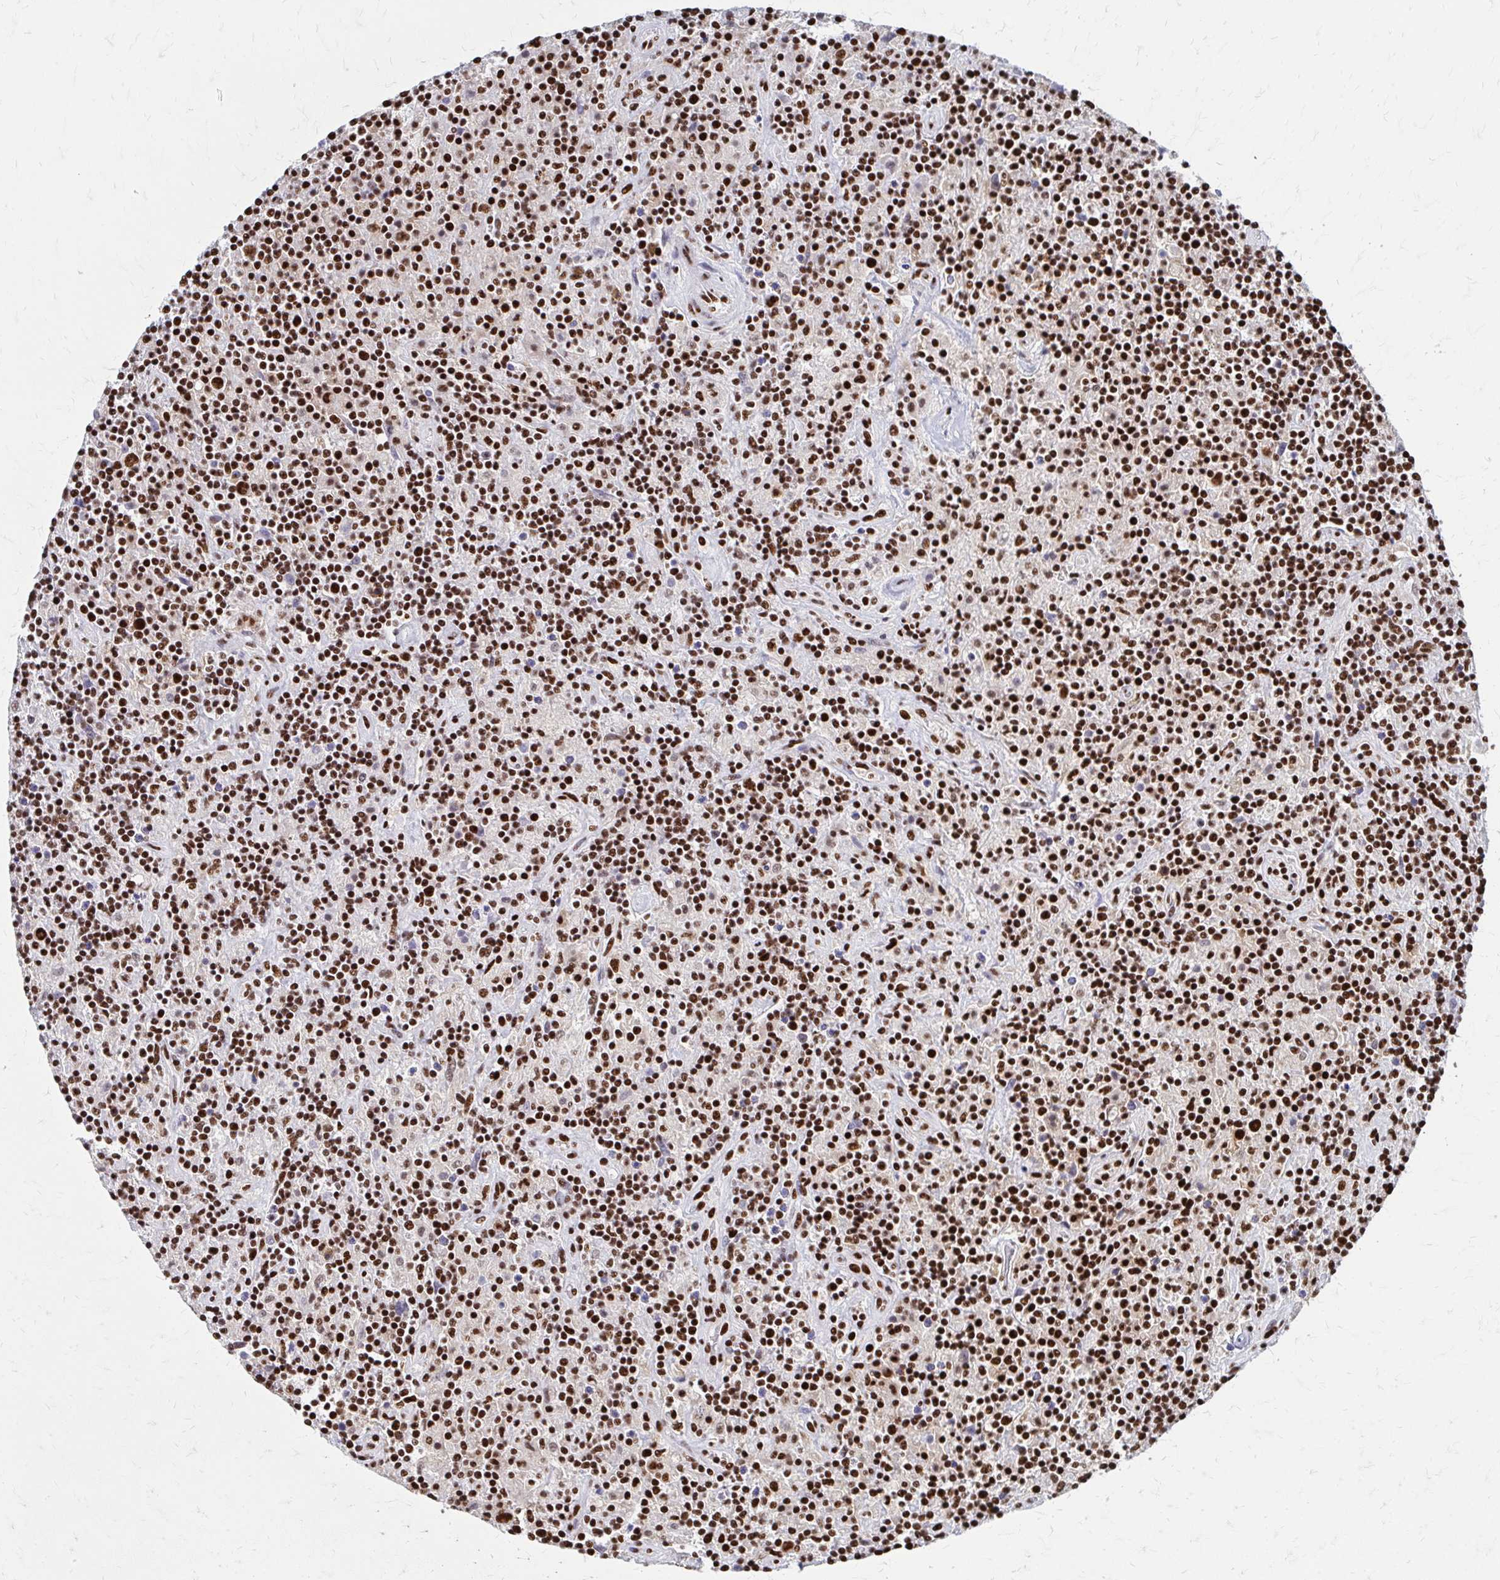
{"staining": {"intensity": "strong", "quantity": ">75%", "location": "nuclear"}, "tissue": "lymphoma", "cell_type": "Tumor cells", "image_type": "cancer", "snomed": [{"axis": "morphology", "description": "Hodgkin's disease, NOS"}, {"axis": "topography", "description": "Lymph node"}], "caption": "Approximately >75% of tumor cells in human Hodgkin's disease show strong nuclear protein expression as visualized by brown immunohistochemical staining.", "gene": "CNKSR3", "patient": {"sex": "male", "age": 70}}